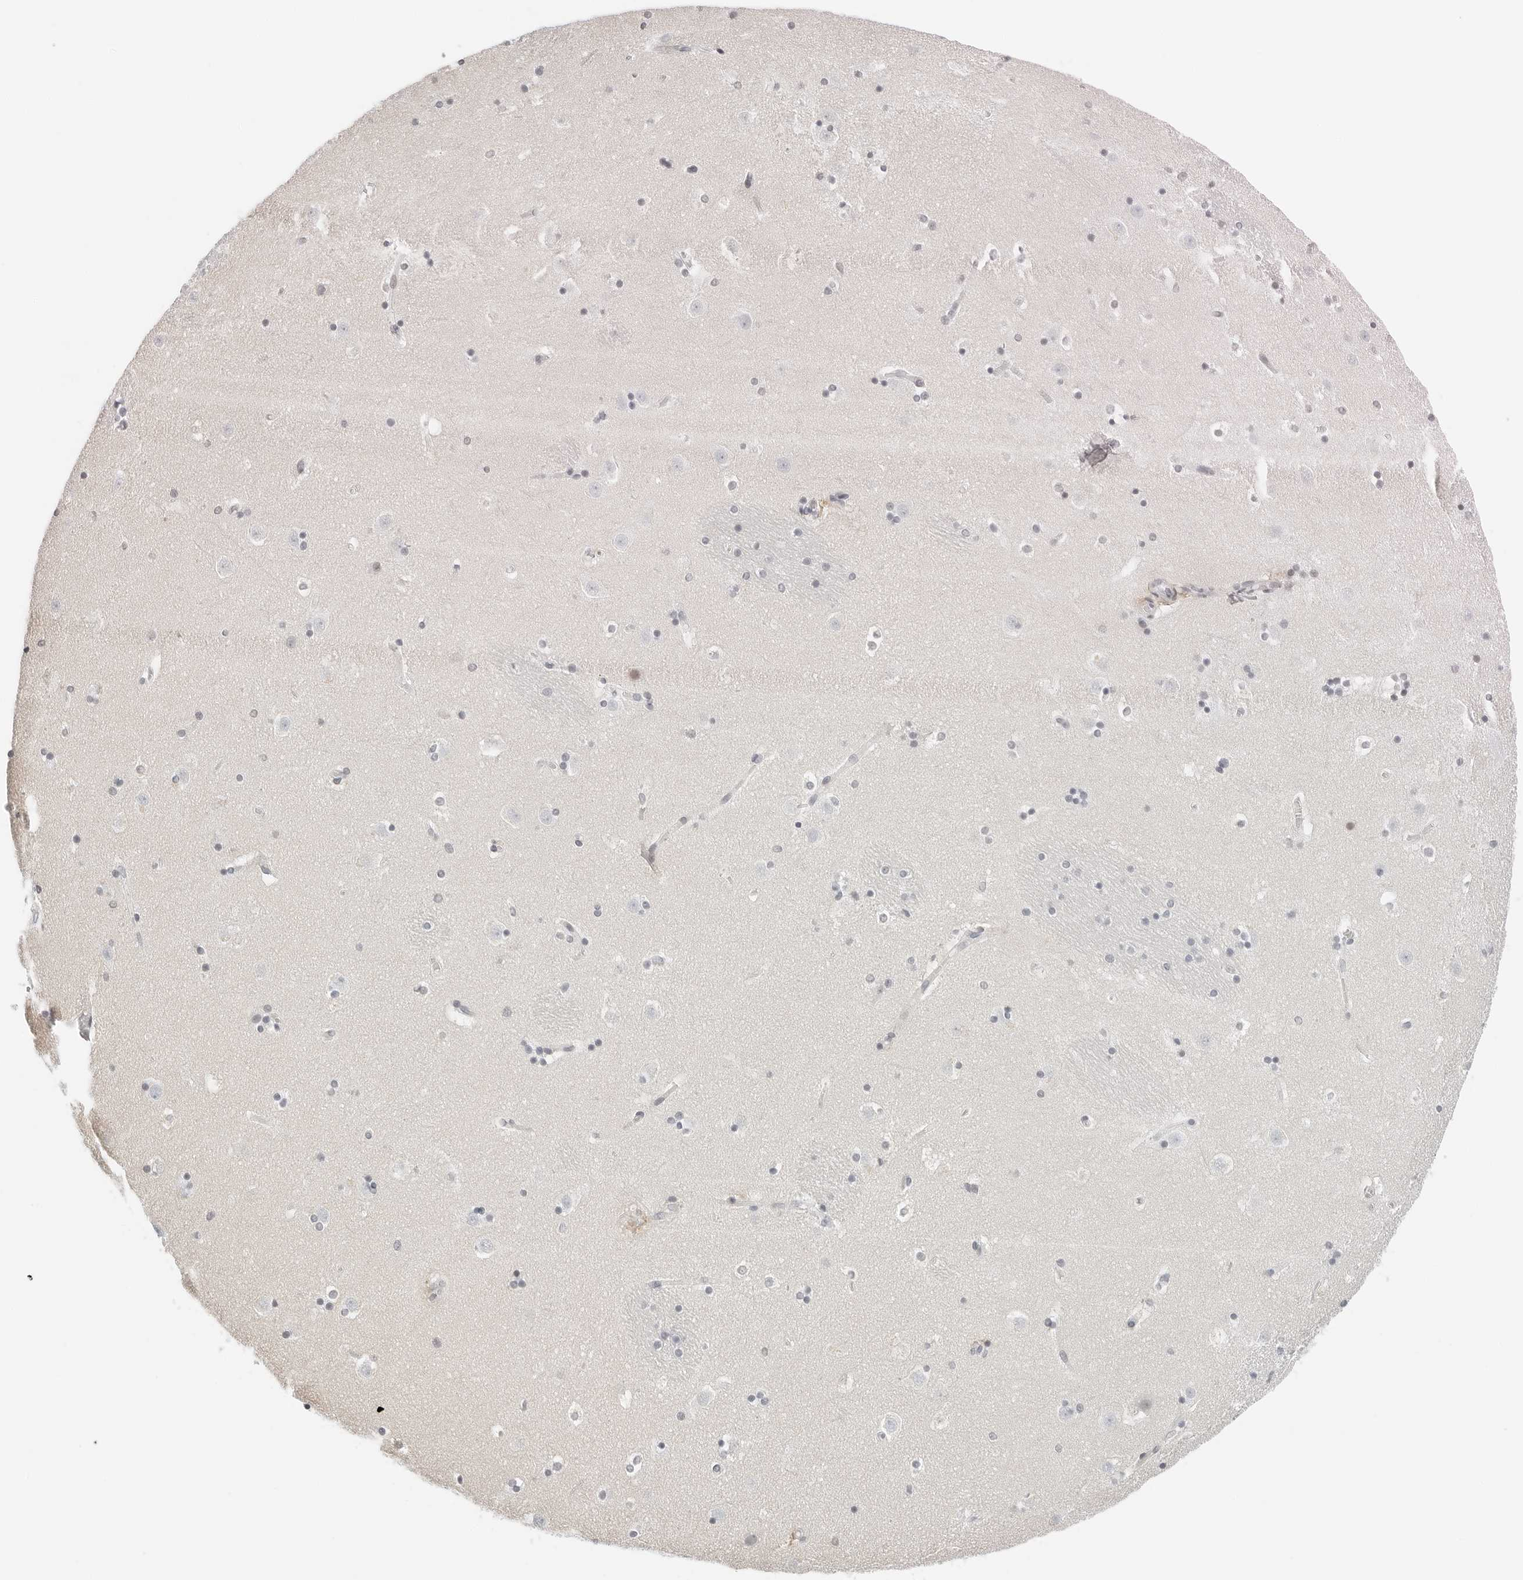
{"staining": {"intensity": "weak", "quantity": "25%-75%", "location": "cytoplasmic/membranous"}, "tissue": "caudate", "cell_type": "Glial cells", "image_type": "normal", "snomed": [{"axis": "morphology", "description": "Normal tissue, NOS"}, {"axis": "topography", "description": "Lateral ventricle wall"}], "caption": "This micrograph displays IHC staining of benign human caudate, with low weak cytoplasmic/membranous staining in approximately 25%-75% of glial cells.", "gene": "NTMT2", "patient": {"sex": "male", "age": 45}}